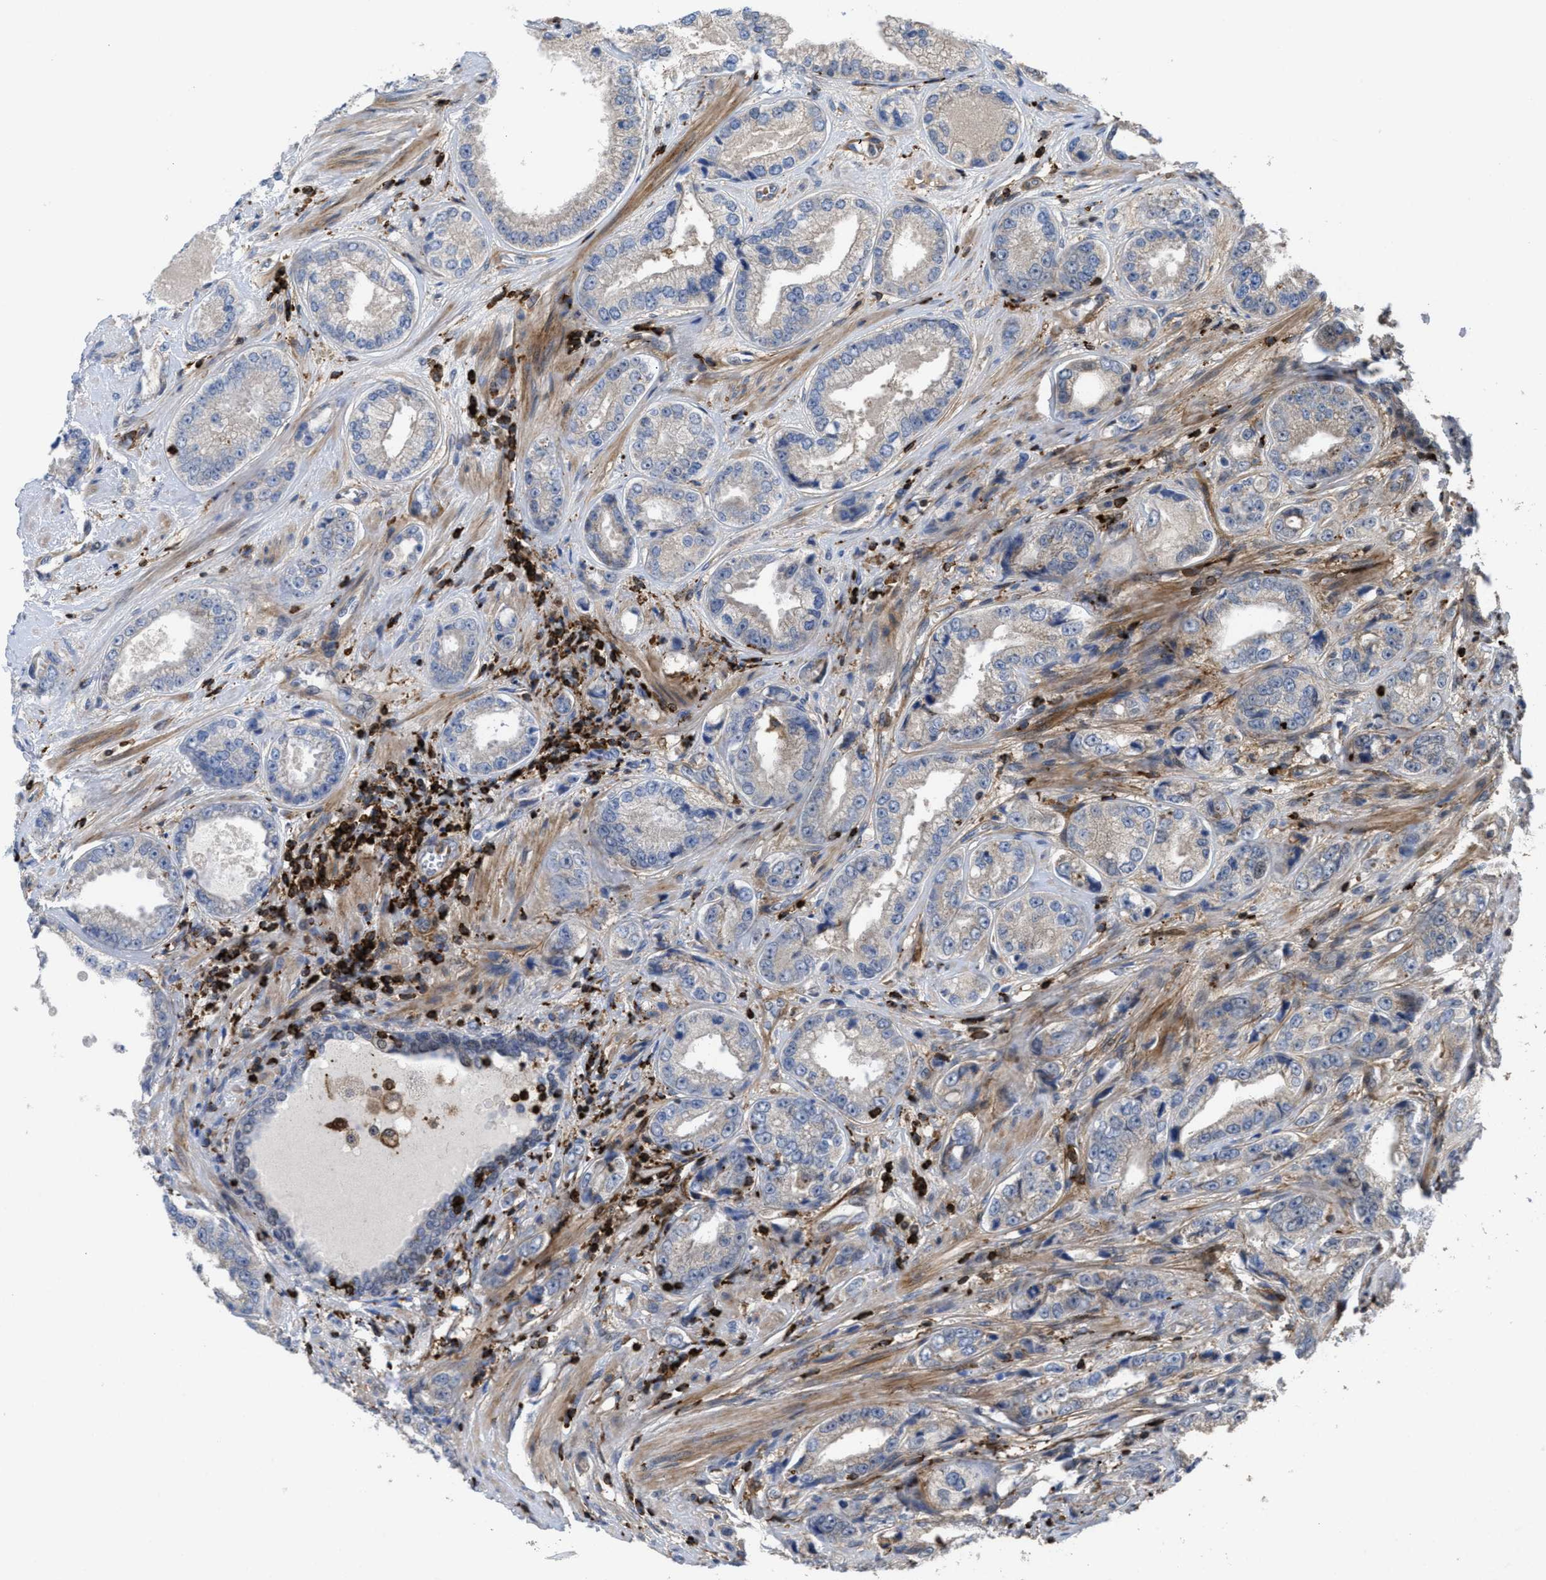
{"staining": {"intensity": "negative", "quantity": "none", "location": "none"}, "tissue": "prostate cancer", "cell_type": "Tumor cells", "image_type": "cancer", "snomed": [{"axis": "morphology", "description": "Adenocarcinoma, High grade"}, {"axis": "topography", "description": "Prostate"}], "caption": "Prostate cancer stained for a protein using IHC exhibits no staining tumor cells.", "gene": "PTPRE", "patient": {"sex": "male", "age": 61}}